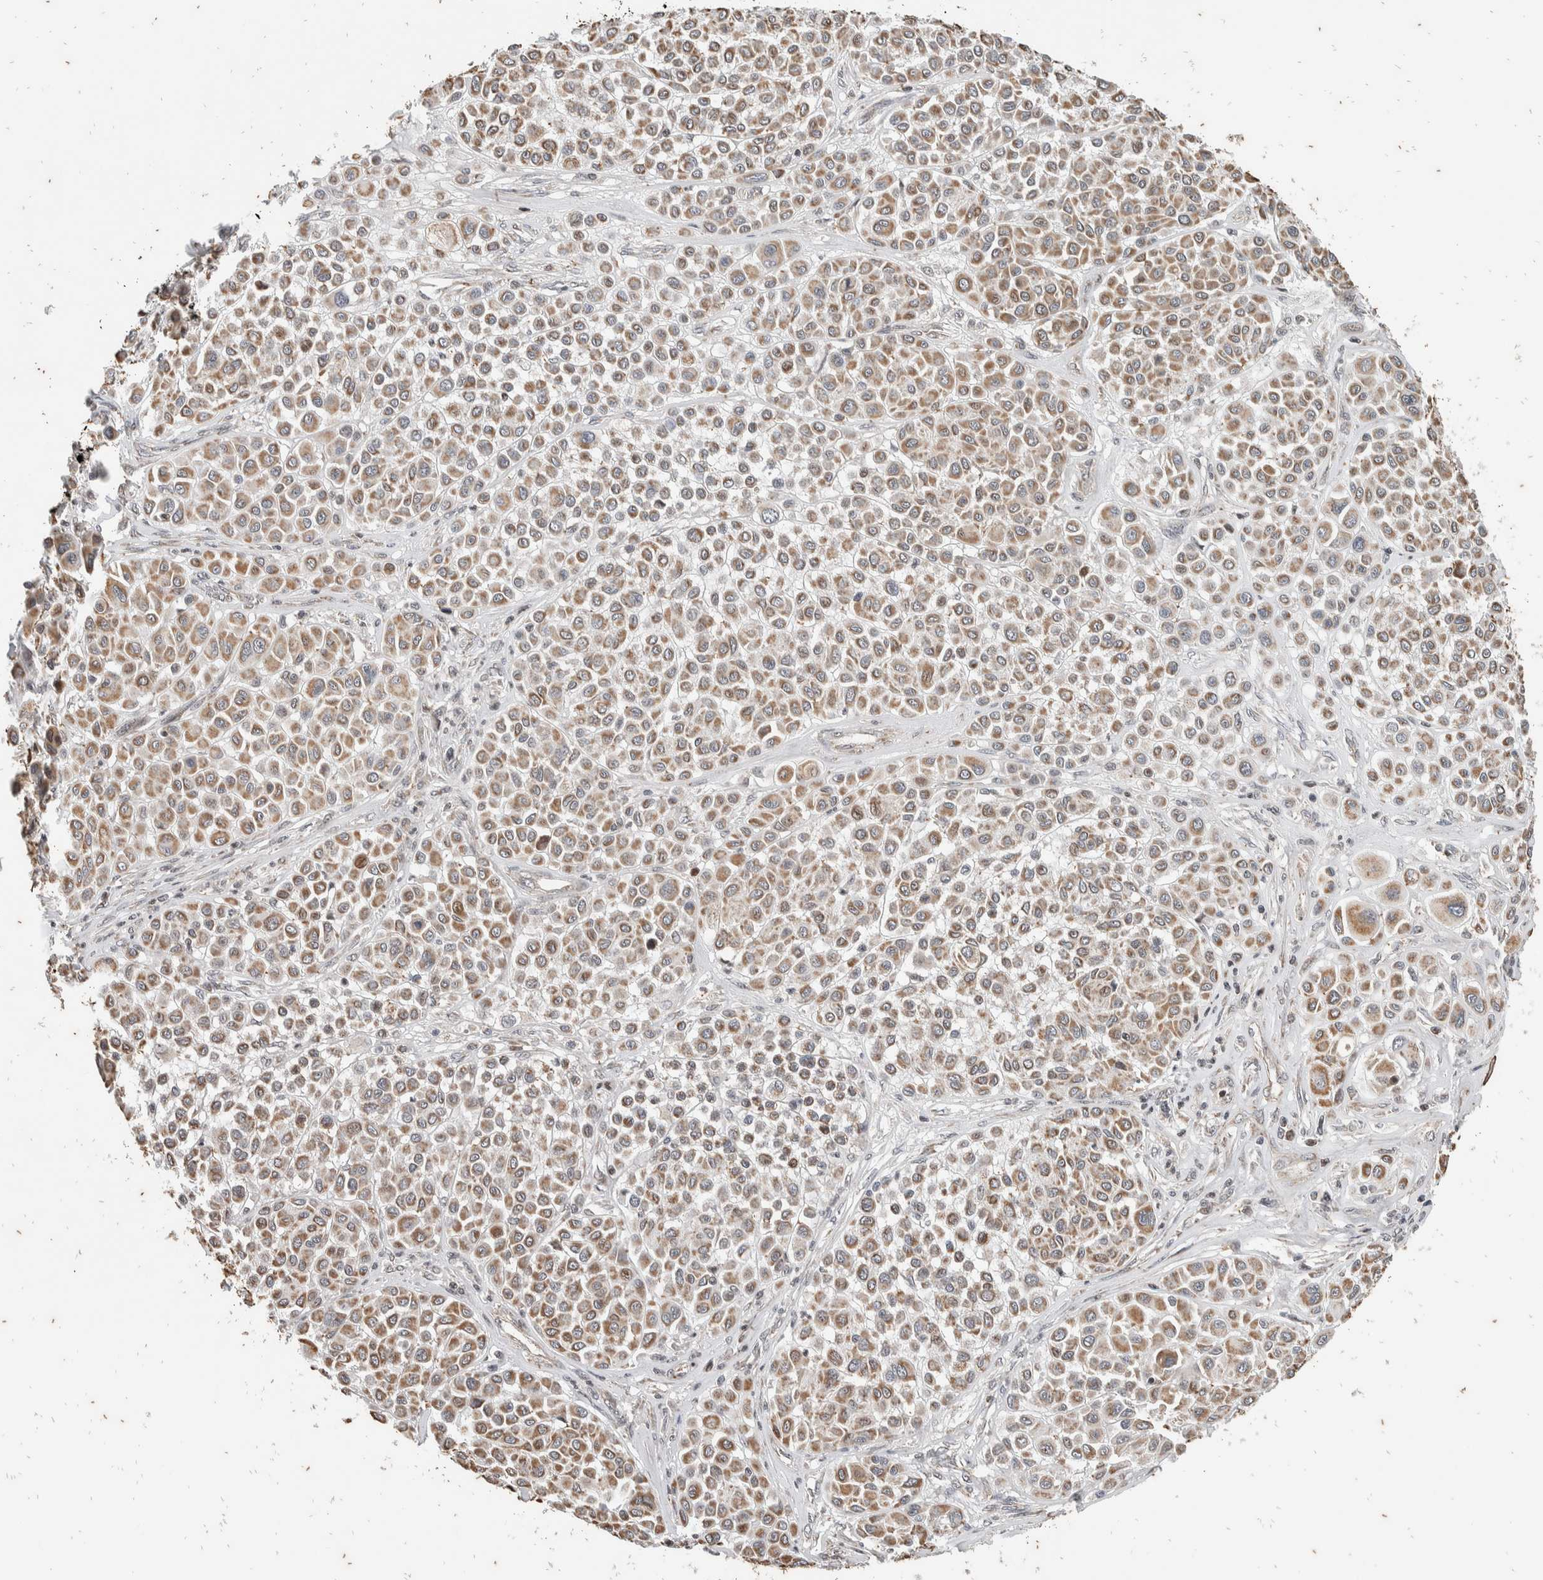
{"staining": {"intensity": "moderate", "quantity": ">75%", "location": "cytoplasmic/membranous"}, "tissue": "melanoma", "cell_type": "Tumor cells", "image_type": "cancer", "snomed": [{"axis": "morphology", "description": "Malignant melanoma, Metastatic site"}, {"axis": "topography", "description": "Soft tissue"}], "caption": "Melanoma was stained to show a protein in brown. There is medium levels of moderate cytoplasmic/membranous expression in approximately >75% of tumor cells.", "gene": "ATXN7L1", "patient": {"sex": "male", "age": 41}}